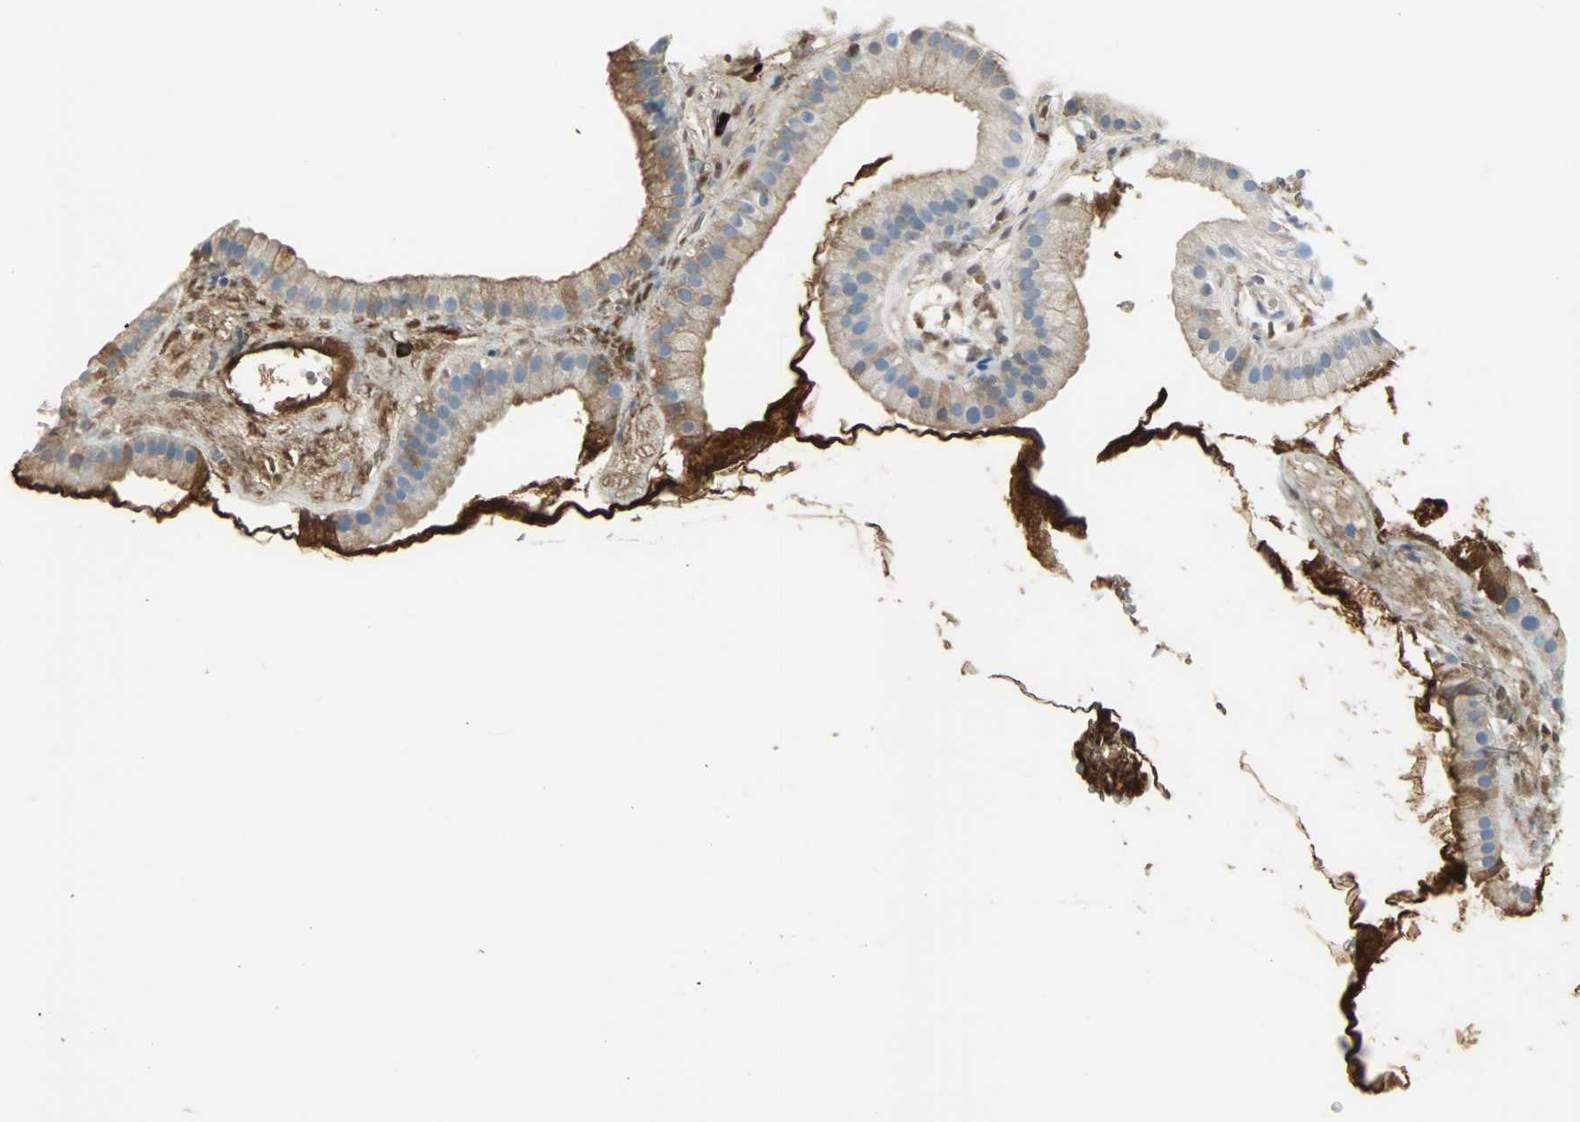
{"staining": {"intensity": "weak", "quantity": "25%-75%", "location": "cytoplasmic/membranous"}, "tissue": "gallbladder", "cell_type": "Glandular cells", "image_type": "normal", "snomed": [{"axis": "morphology", "description": "Normal tissue, NOS"}, {"axis": "topography", "description": "Gallbladder"}], "caption": "Glandular cells exhibit weak cytoplasmic/membranous expression in about 25%-75% of cells in unremarkable gallbladder. (brown staining indicates protein expression, while blue staining denotes nuclei).", "gene": "IGHA1", "patient": {"sex": "female", "age": 64}}